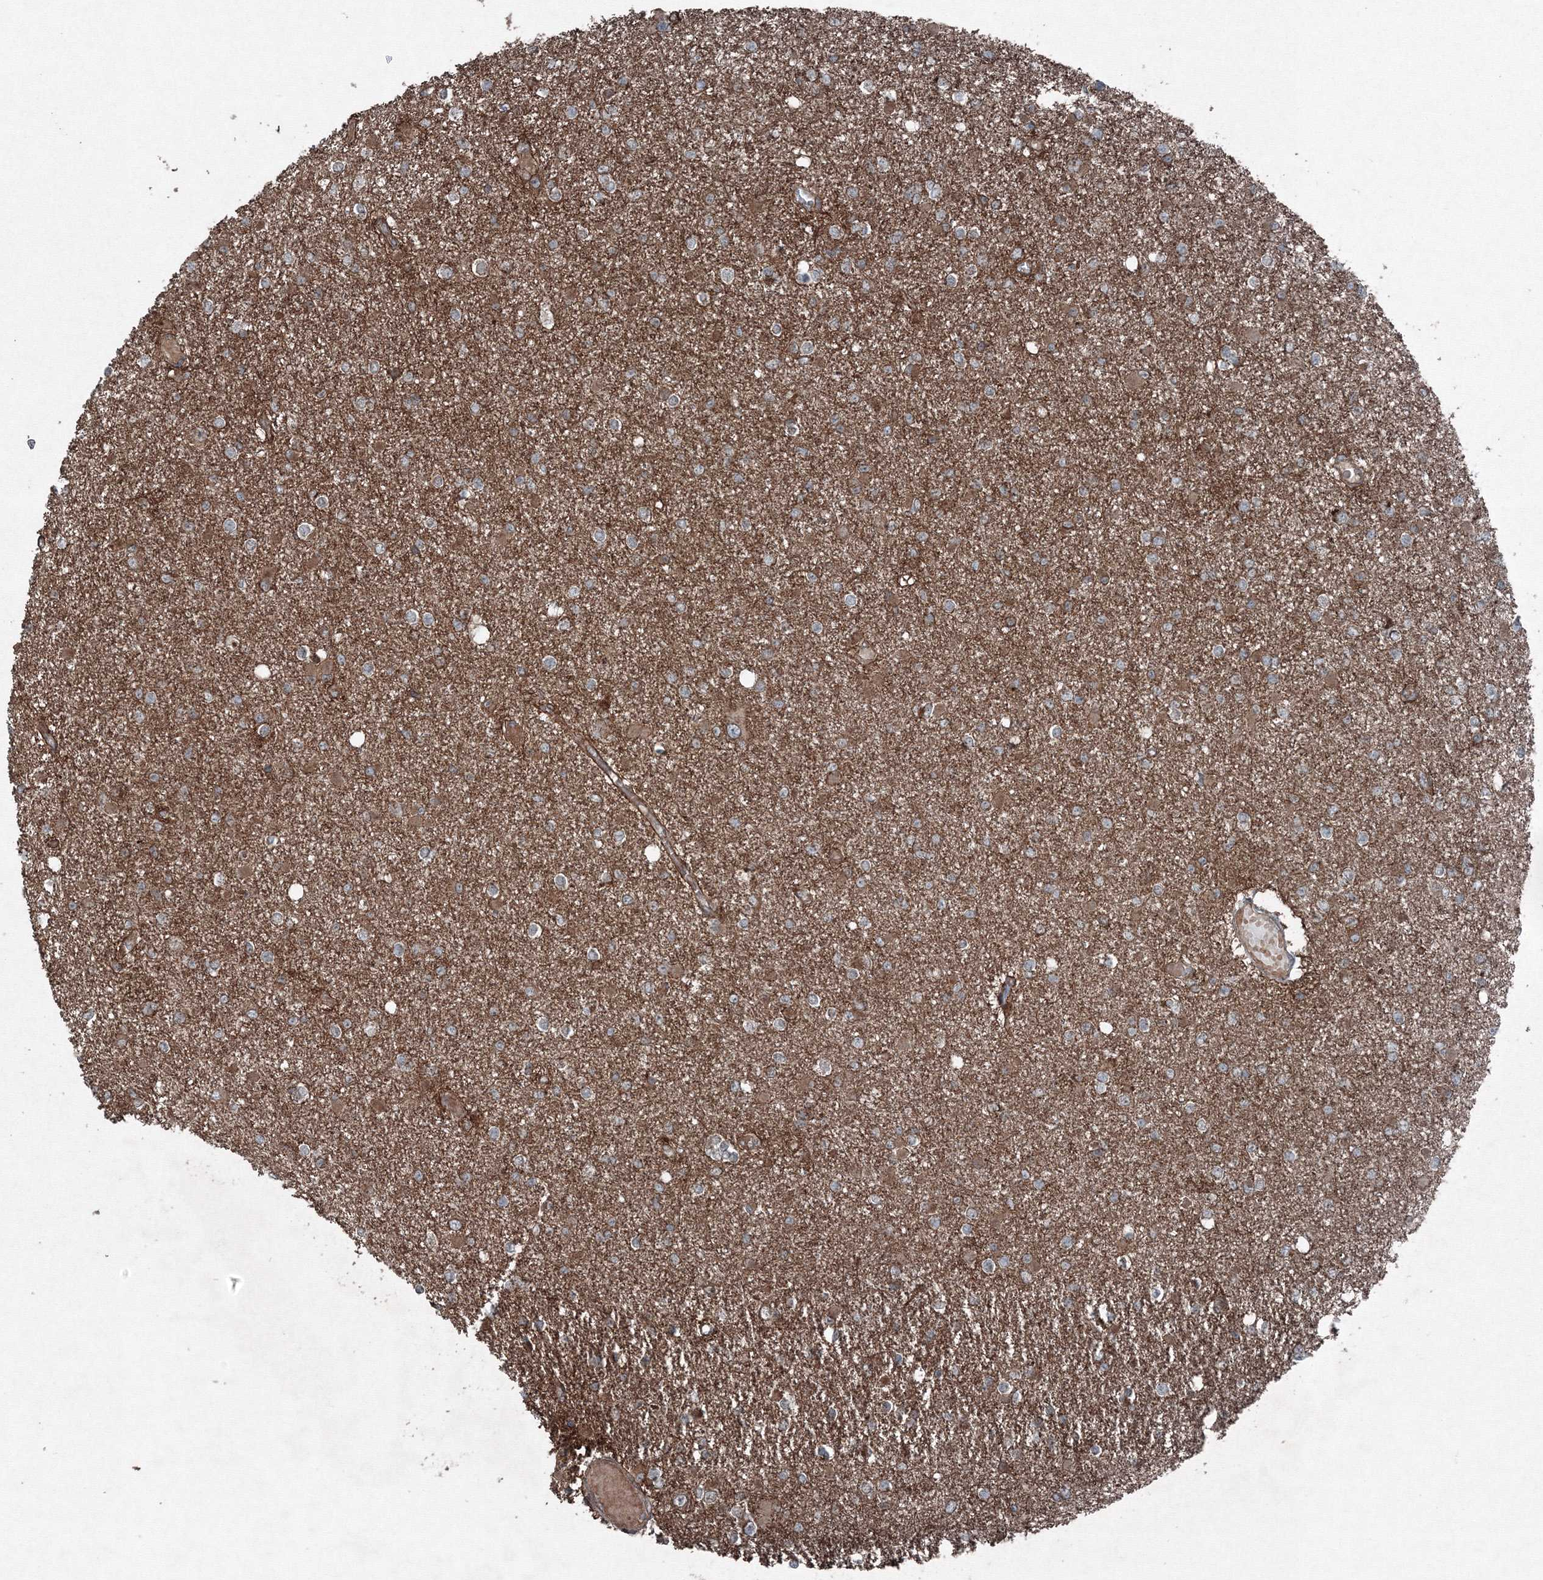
{"staining": {"intensity": "moderate", "quantity": ">75%", "location": "cytoplasmic/membranous"}, "tissue": "glioma", "cell_type": "Tumor cells", "image_type": "cancer", "snomed": [{"axis": "morphology", "description": "Glioma, malignant, Low grade"}, {"axis": "topography", "description": "Brain"}], "caption": "Immunohistochemistry (IHC) photomicrograph of neoplastic tissue: malignant glioma (low-grade) stained using IHC exhibits medium levels of moderate protein expression localized specifically in the cytoplasmic/membranous of tumor cells, appearing as a cytoplasmic/membranous brown color.", "gene": "COPS7B", "patient": {"sex": "female", "age": 22}}